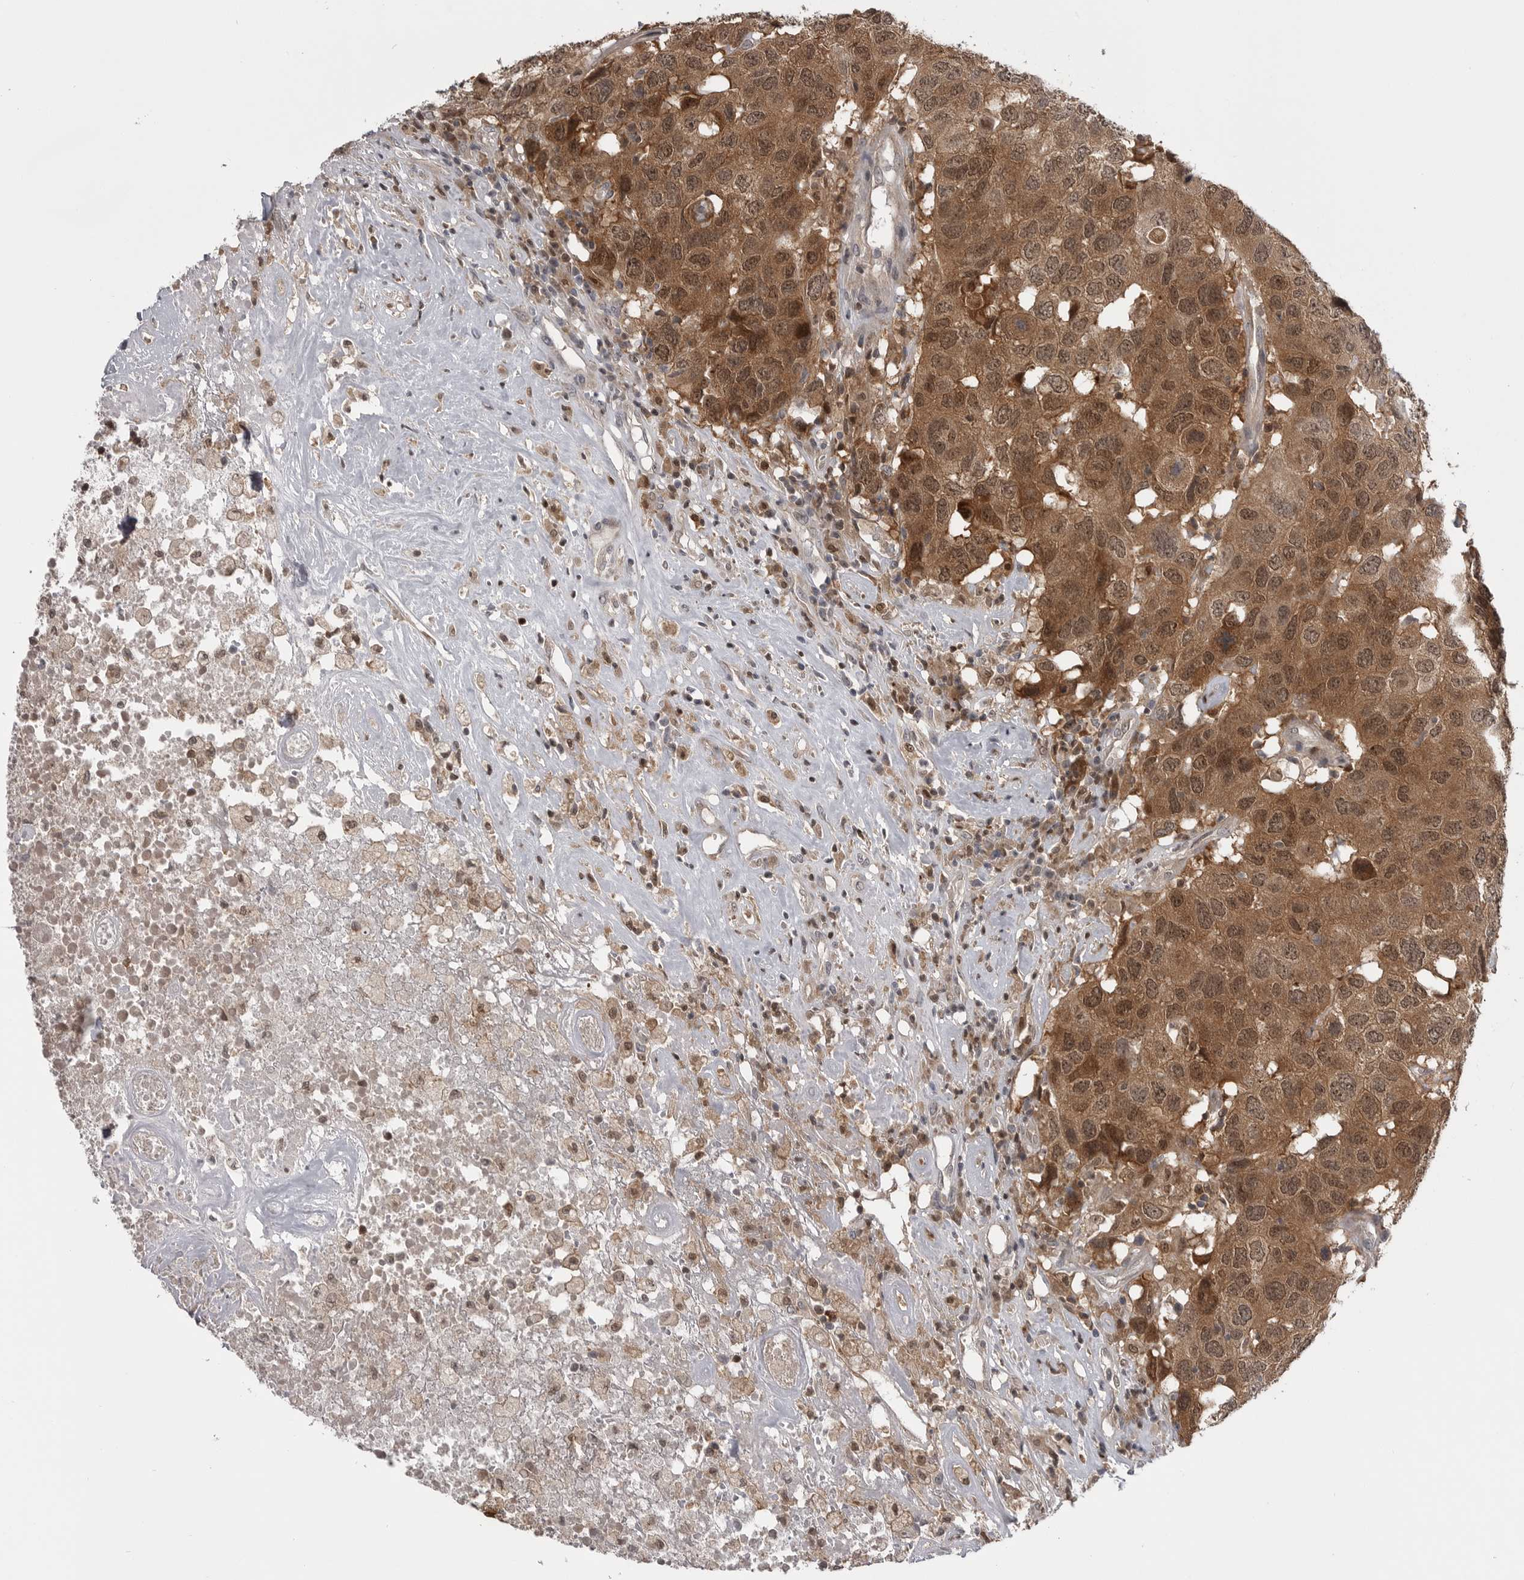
{"staining": {"intensity": "moderate", "quantity": ">75%", "location": "cytoplasmic/membranous,nuclear"}, "tissue": "head and neck cancer", "cell_type": "Tumor cells", "image_type": "cancer", "snomed": [{"axis": "morphology", "description": "Squamous cell carcinoma, NOS"}, {"axis": "topography", "description": "Head-Neck"}], "caption": "IHC staining of squamous cell carcinoma (head and neck), which exhibits medium levels of moderate cytoplasmic/membranous and nuclear expression in approximately >75% of tumor cells indicating moderate cytoplasmic/membranous and nuclear protein expression. The staining was performed using DAB (brown) for protein detection and nuclei were counterstained in hematoxylin (blue).", "gene": "MAPK13", "patient": {"sex": "male", "age": 66}}